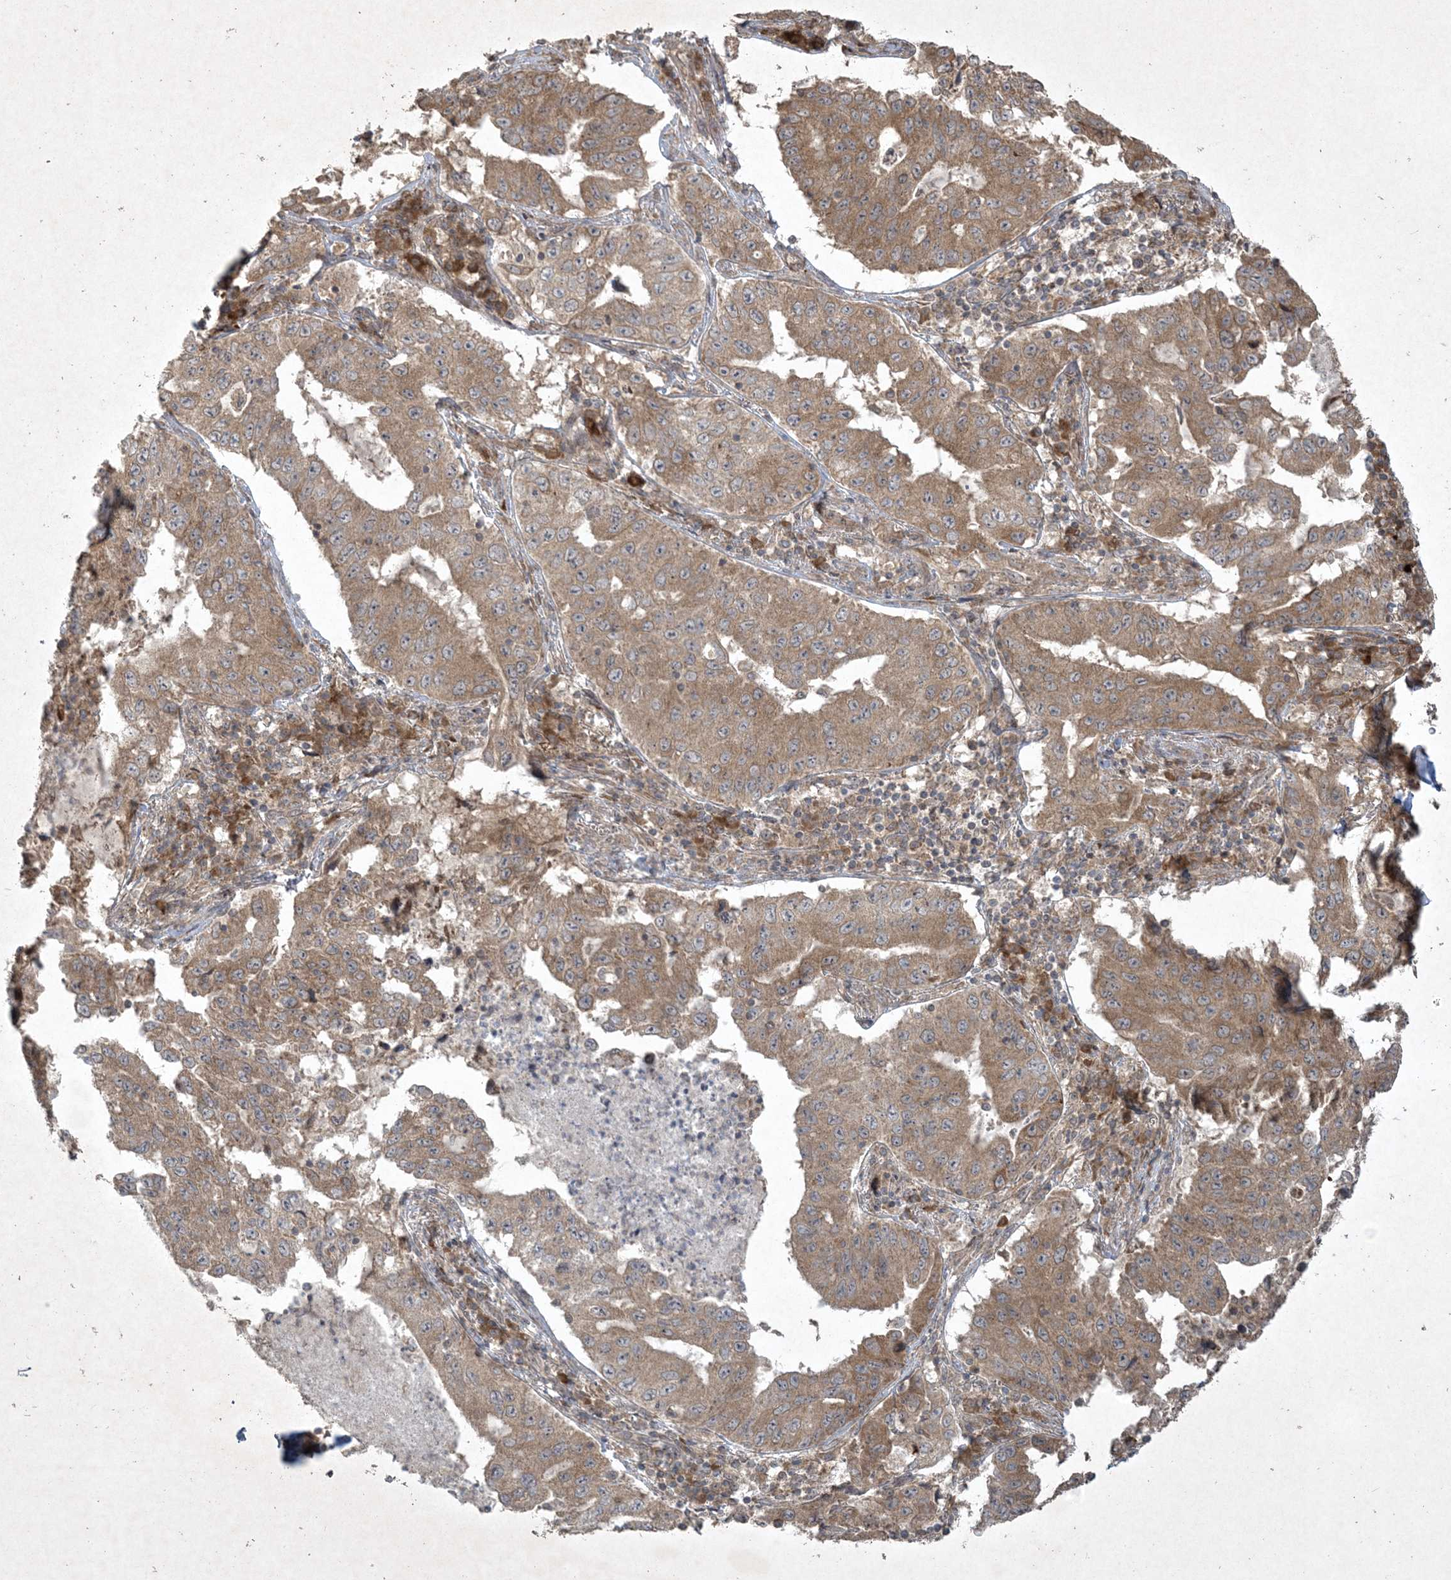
{"staining": {"intensity": "moderate", "quantity": ">75%", "location": "cytoplasmic/membranous"}, "tissue": "lung cancer", "cell_type": "Tumor cells", "image_type": "cancer", "snomed": [{"axis": "morphology", "description": "Adenocarcinoma, NOS"}, {"axis": "topography", "description": "Lung"}], "caption": "Adenocarcinoma (lung) stained for a protein displays moderate cytoplasmic/membranous positivity in tumor cells.", "gene": "NRBP2", "patient": {"sex": "female", "age": 51}}